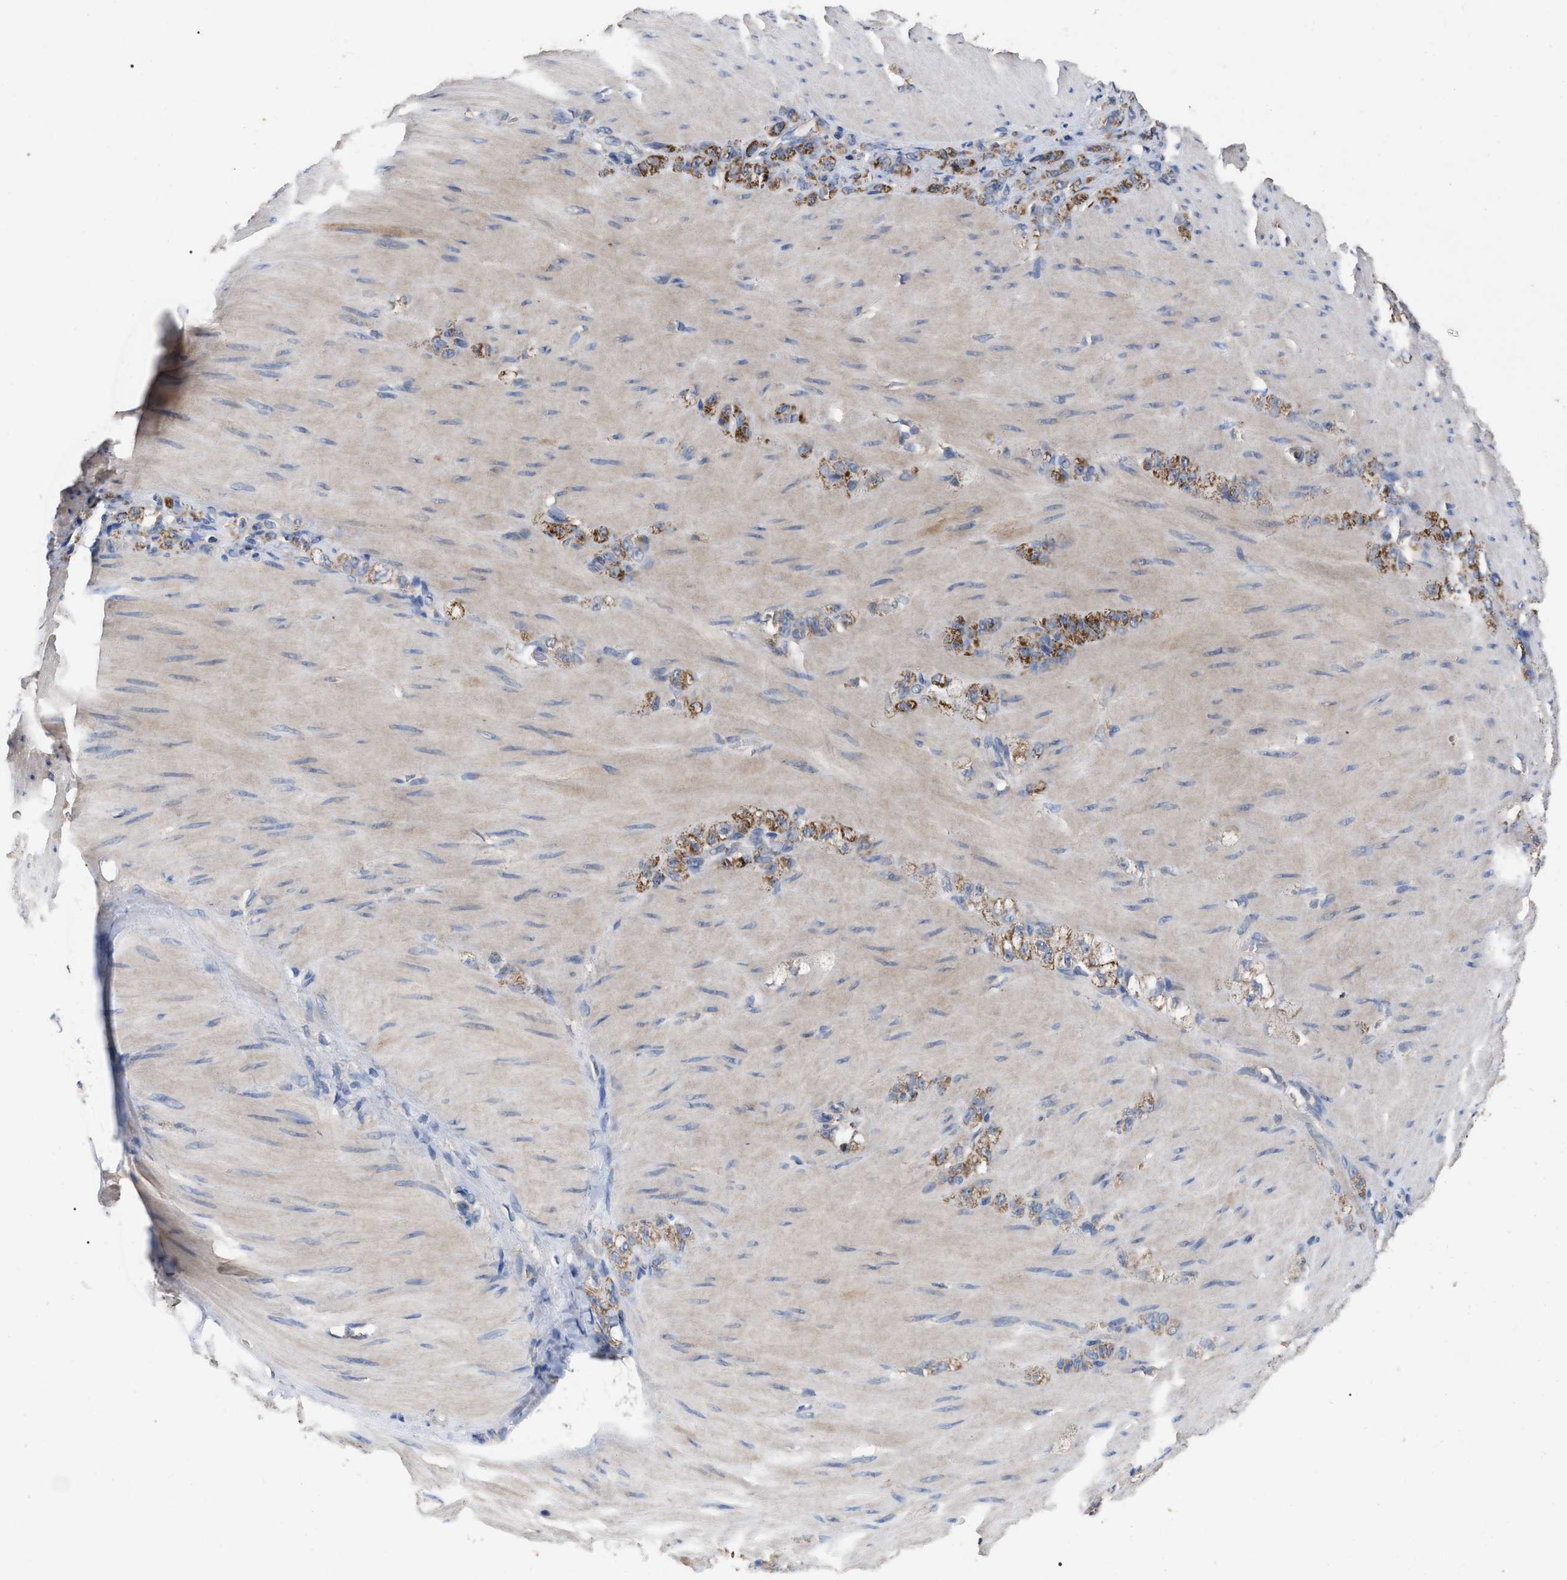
{"staining": {"intensity": "moderate", "quantity": ">75%", "location": "cytoplasmic/membranous"}, "tissue": "stomach cancer", "cell_type": "Tumor cells", "image_type": "cancer", "snomed": [{"axis": "morphology", "description": "Normal tissue, NOS"}, {"axis": "morphology", "description": "Adenocarcinoma, NOS"}, {"axis": "topography", "description": "Stomach"}], "caption": "Human stomach cancer stained with a protein marker reveals moderate staining in tumor cells.", "gene": "GPR179", "patient": {"sex": "male", "age": 82}}